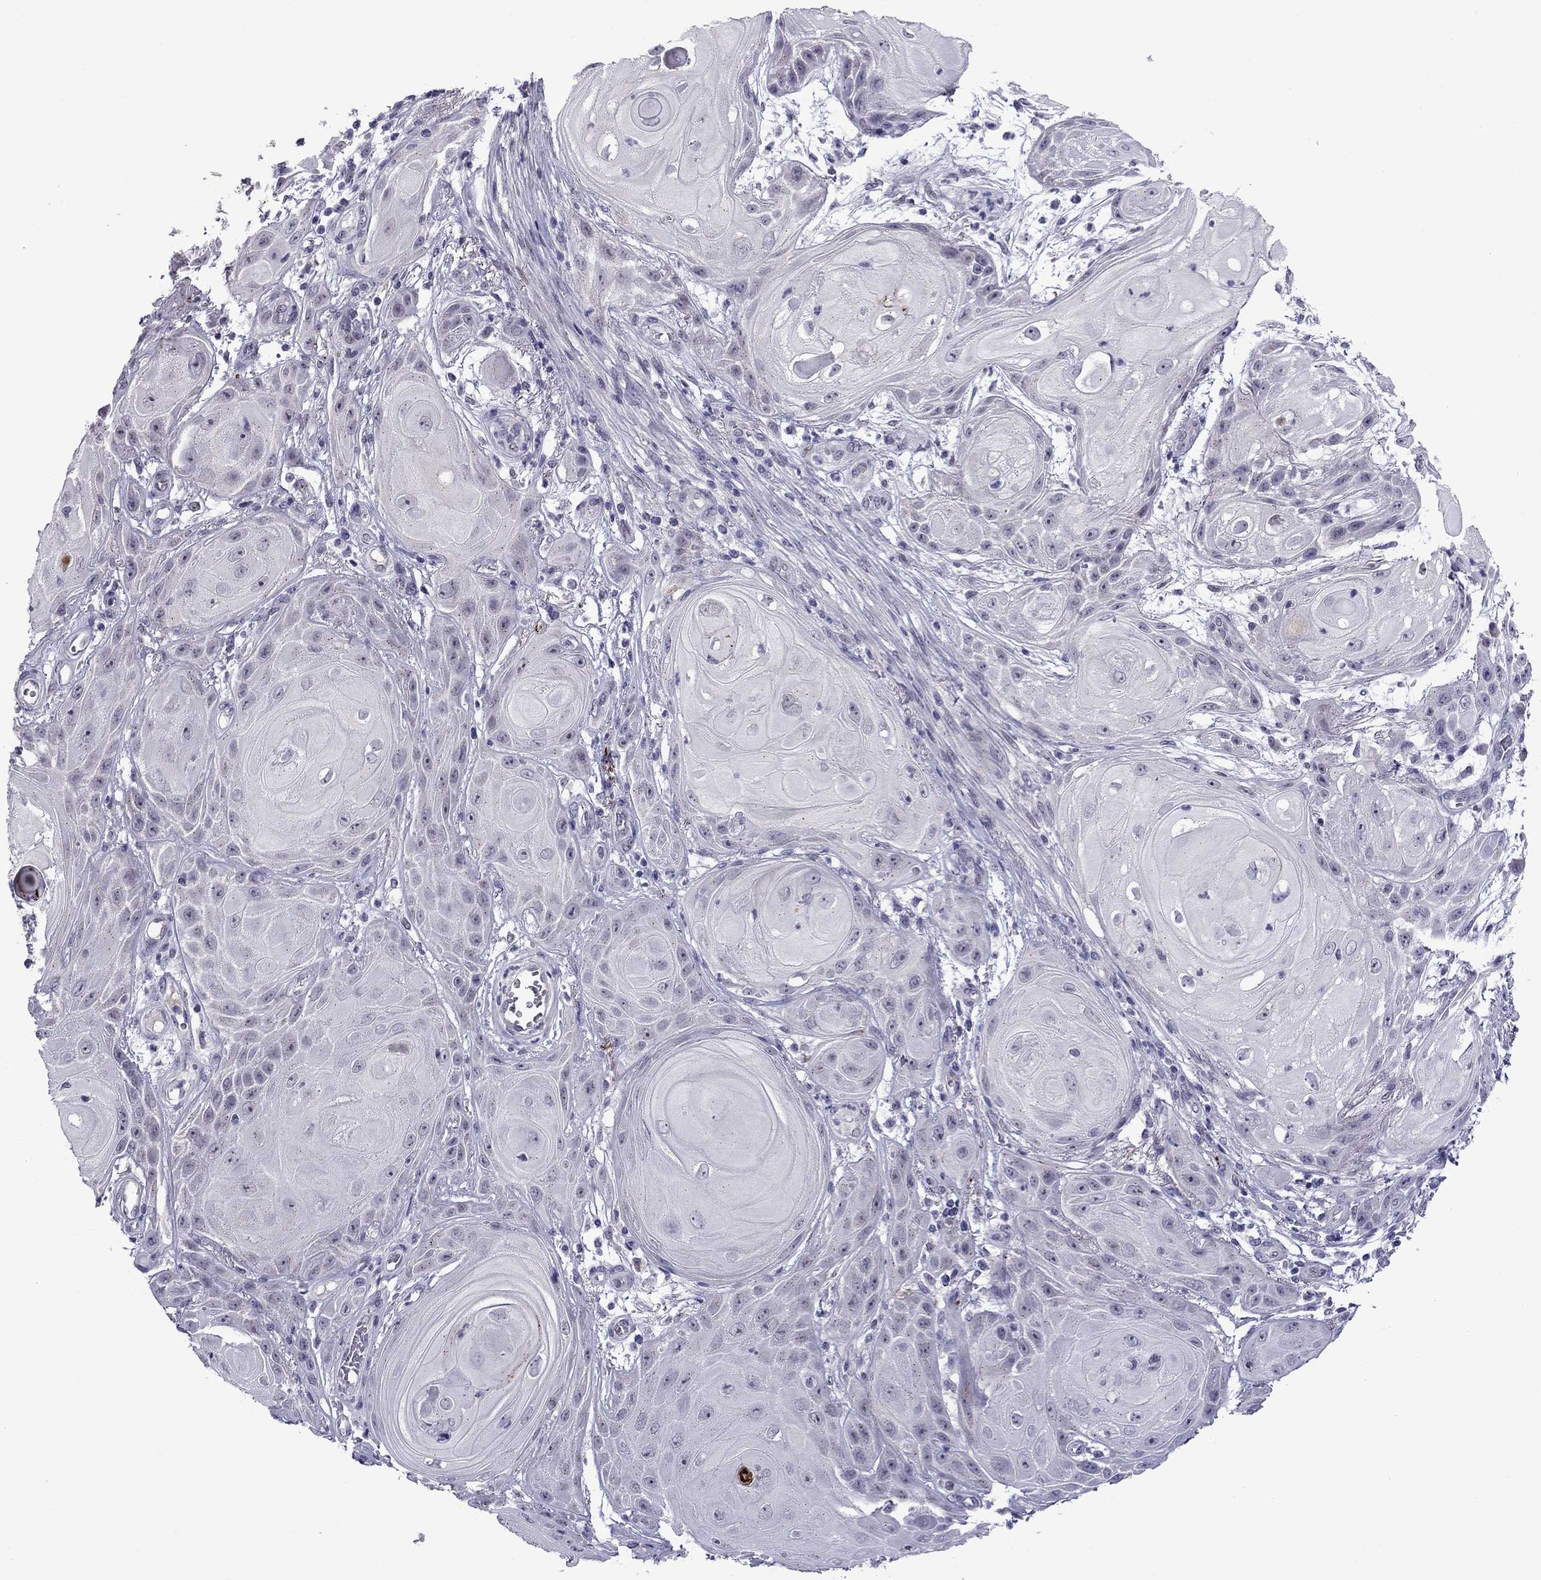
{"staining": {"intensity": "negative", "quantity": "none", "location": "none"}, "tissue": "skin cancer", "cell_type": "Tumor cells", "image_type": "cancer", "snomed": [{"axis": "morphology", "description": "Squamous cell carcinoma, NOS"}, {"axis": "topography", "description": "Skin"}], "caption": "Tumor cells are negative for brown protein staining in skin squamous cell carcinoma. The staining is performed using DAB (3,3'-diaminobenzidine) brown chromogen with nuclei counter-stained in using hematoxylin.", "gene": "MYBPH", "patient": {"sex": "male", "age": 62}}